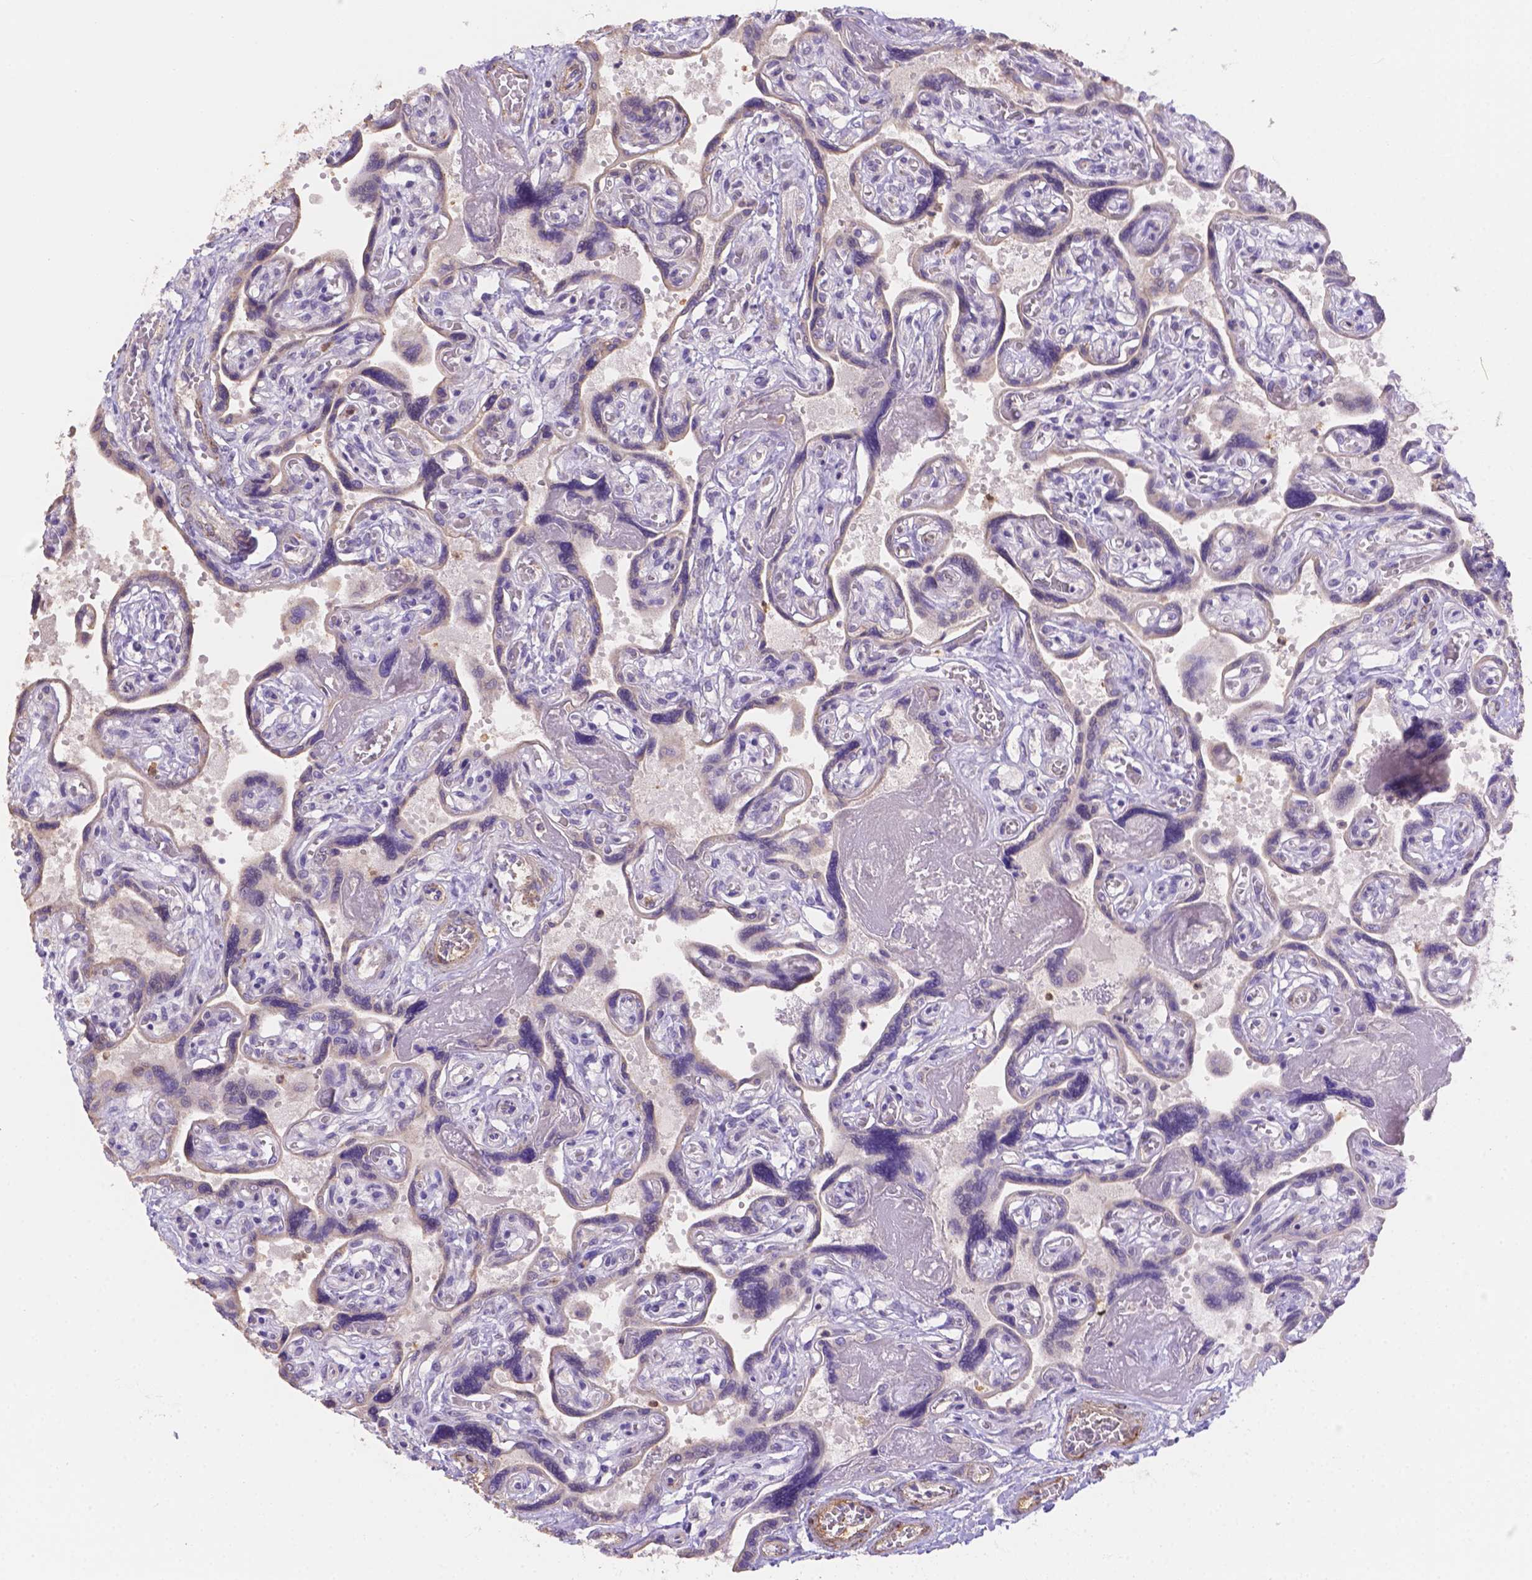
{"staining": {"intensity": "negative", "quantity": "none", "location": "none"}, "tissue": "placenta", "cell_type": "Decidual cells", "image_type": "normal", "snomed": [{"axis": "morphology", "description": "Normal tissue, NOS"}, {"axis": "topography", "description": "Placenta"}], "caption": "IHC photomicrograph of normal placenta: human placenta stained with DAB displays no significant protein expression in decidual cells. Brightfield microscopy of IHC stained with DAB (3,3'-diaminobenzidine) (brown) and hematoxylin (blue), captured at high magnification.", "gene": "NXPE2", "patient": {"sex": "female", "age": 32}}